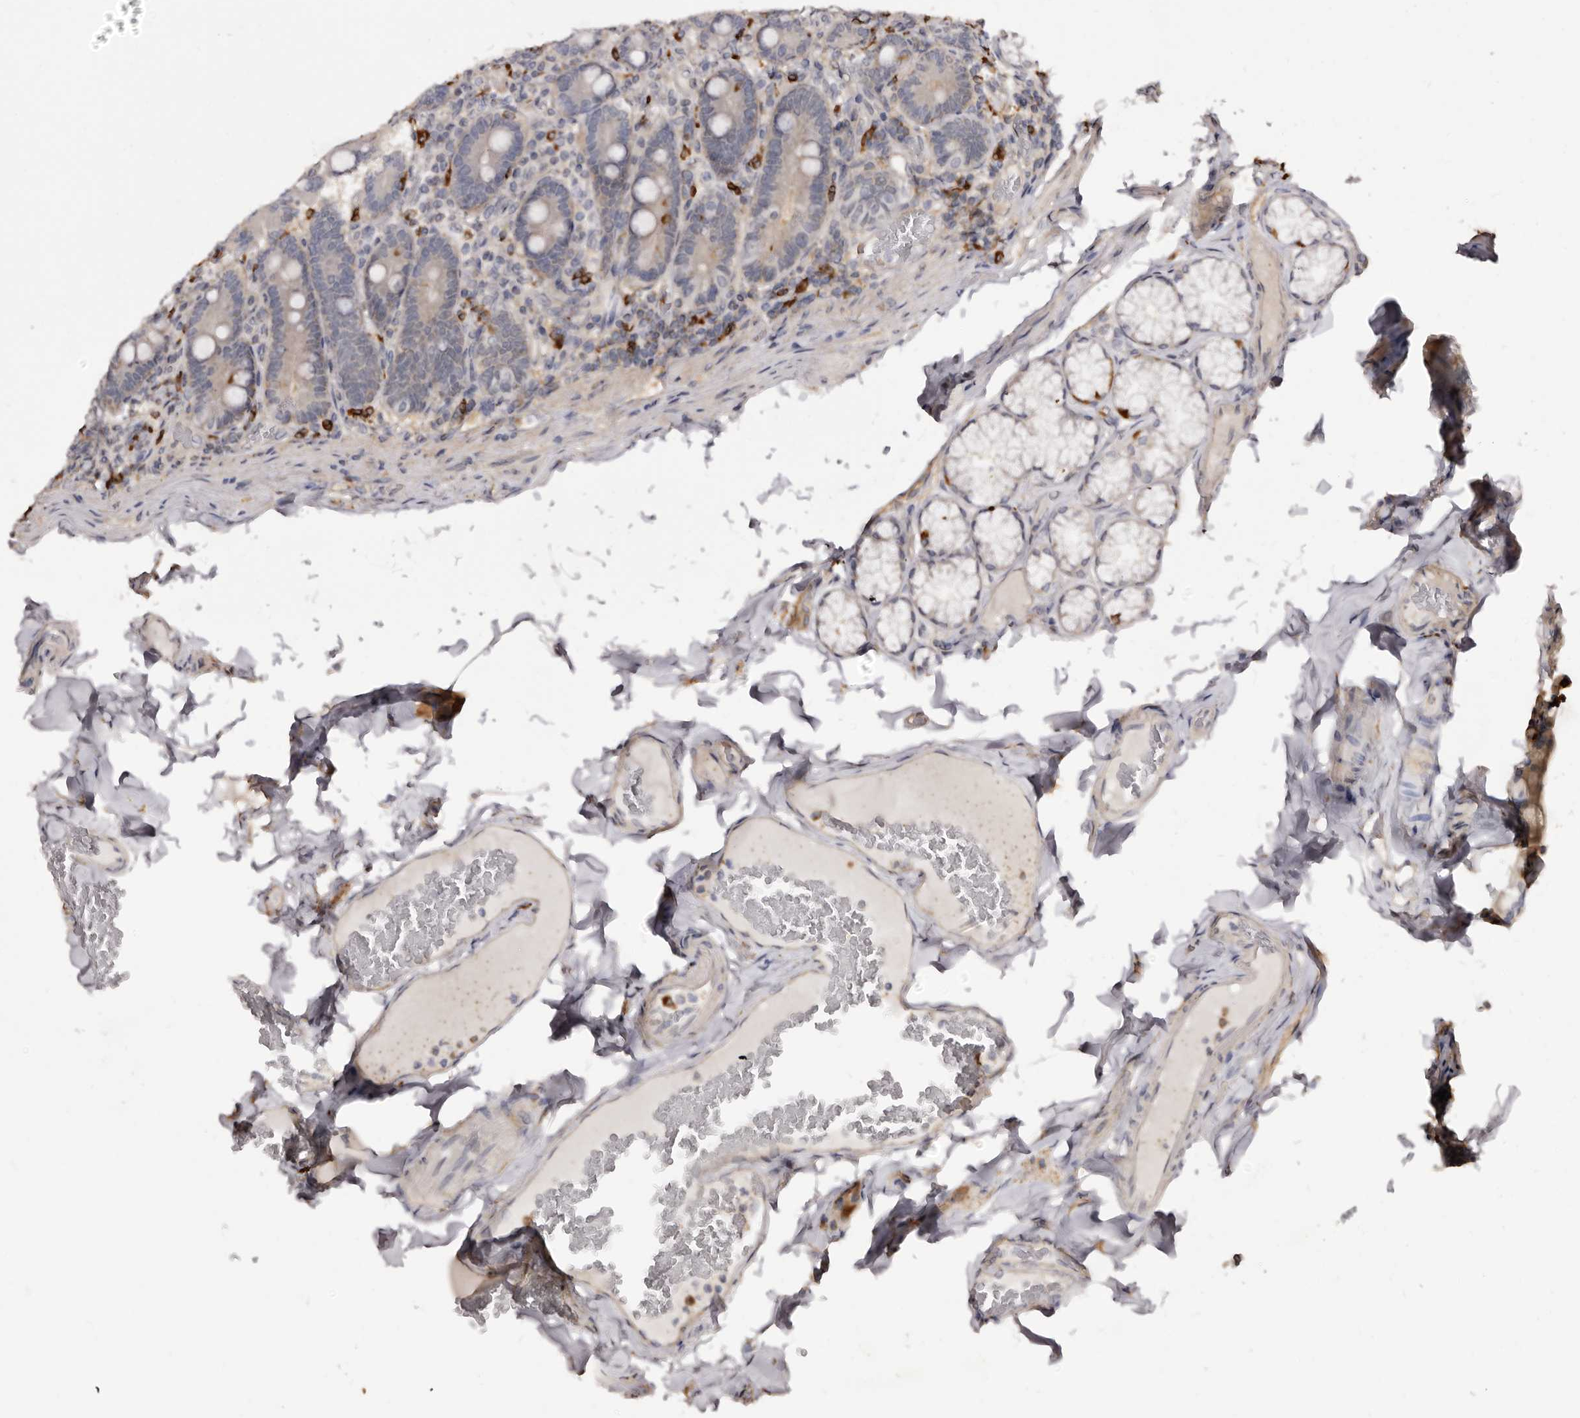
{"staining": {"intensity": "strong", "quantity": "<25%", "location": "cytoplasmic/membranous"}, "tissue": "duodenum", "cell_type": "Glandular cells", "image_type": "normal", "snomed": [{"axis": "morphology", "description": "Normal tissue, NOS"}, {"axis": "topography", "description": "Duodenum"}], "caption": "High-magnification brightfield microscopy of unremarkable duodenum stained with DAB (3,3'-diaminobenzidine) (brown) and counterstained with hematoxylin (blue). glandular cells exhibit strong cytoplasmic/membranous expression is present in about<25% of cells.", "gene": "TNNI1", "patient": {"sex": "female", "age": 62}}